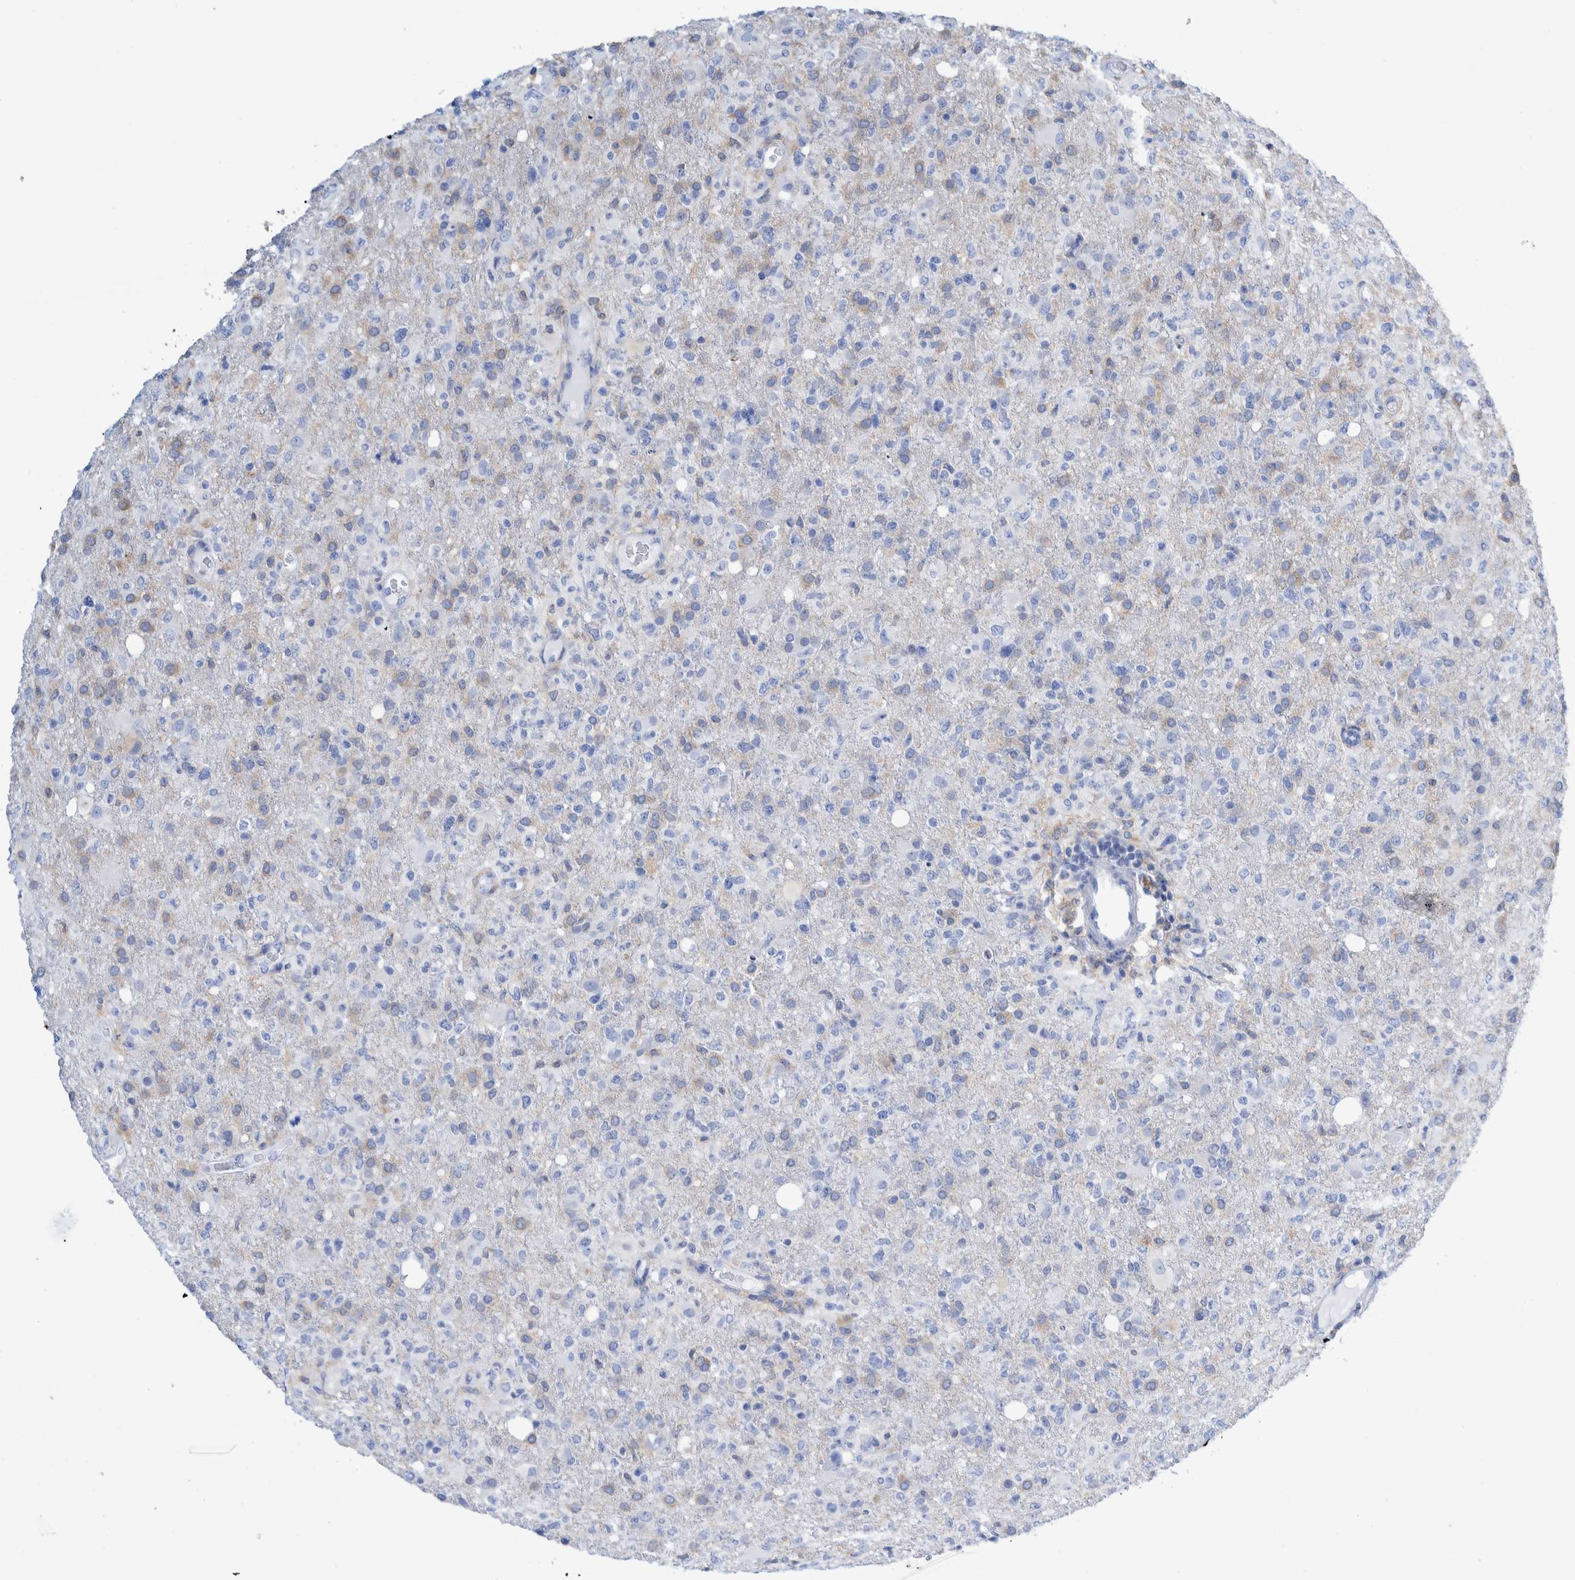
{"staining": {"intensity": "weak", "quantity": "<25%", "location": "cytoplasmic/membranous"}, "tissue": "glioma", "cell_type": "Tumor cells", "image_type": "cancer", "snomed": [{"axis": "morphology", "description": "Glioma, malignant, High grade"}, {"axis": "topography", "description": "Brain"}], "caption": "Immunohistochemistry (IHC) of malignant glioma (high-grade) exhibits no positivity in tumor cells. Nuclei are stained in blue.", "gene": "KRT14", "patient": {"sex": "female", "age": 57}}